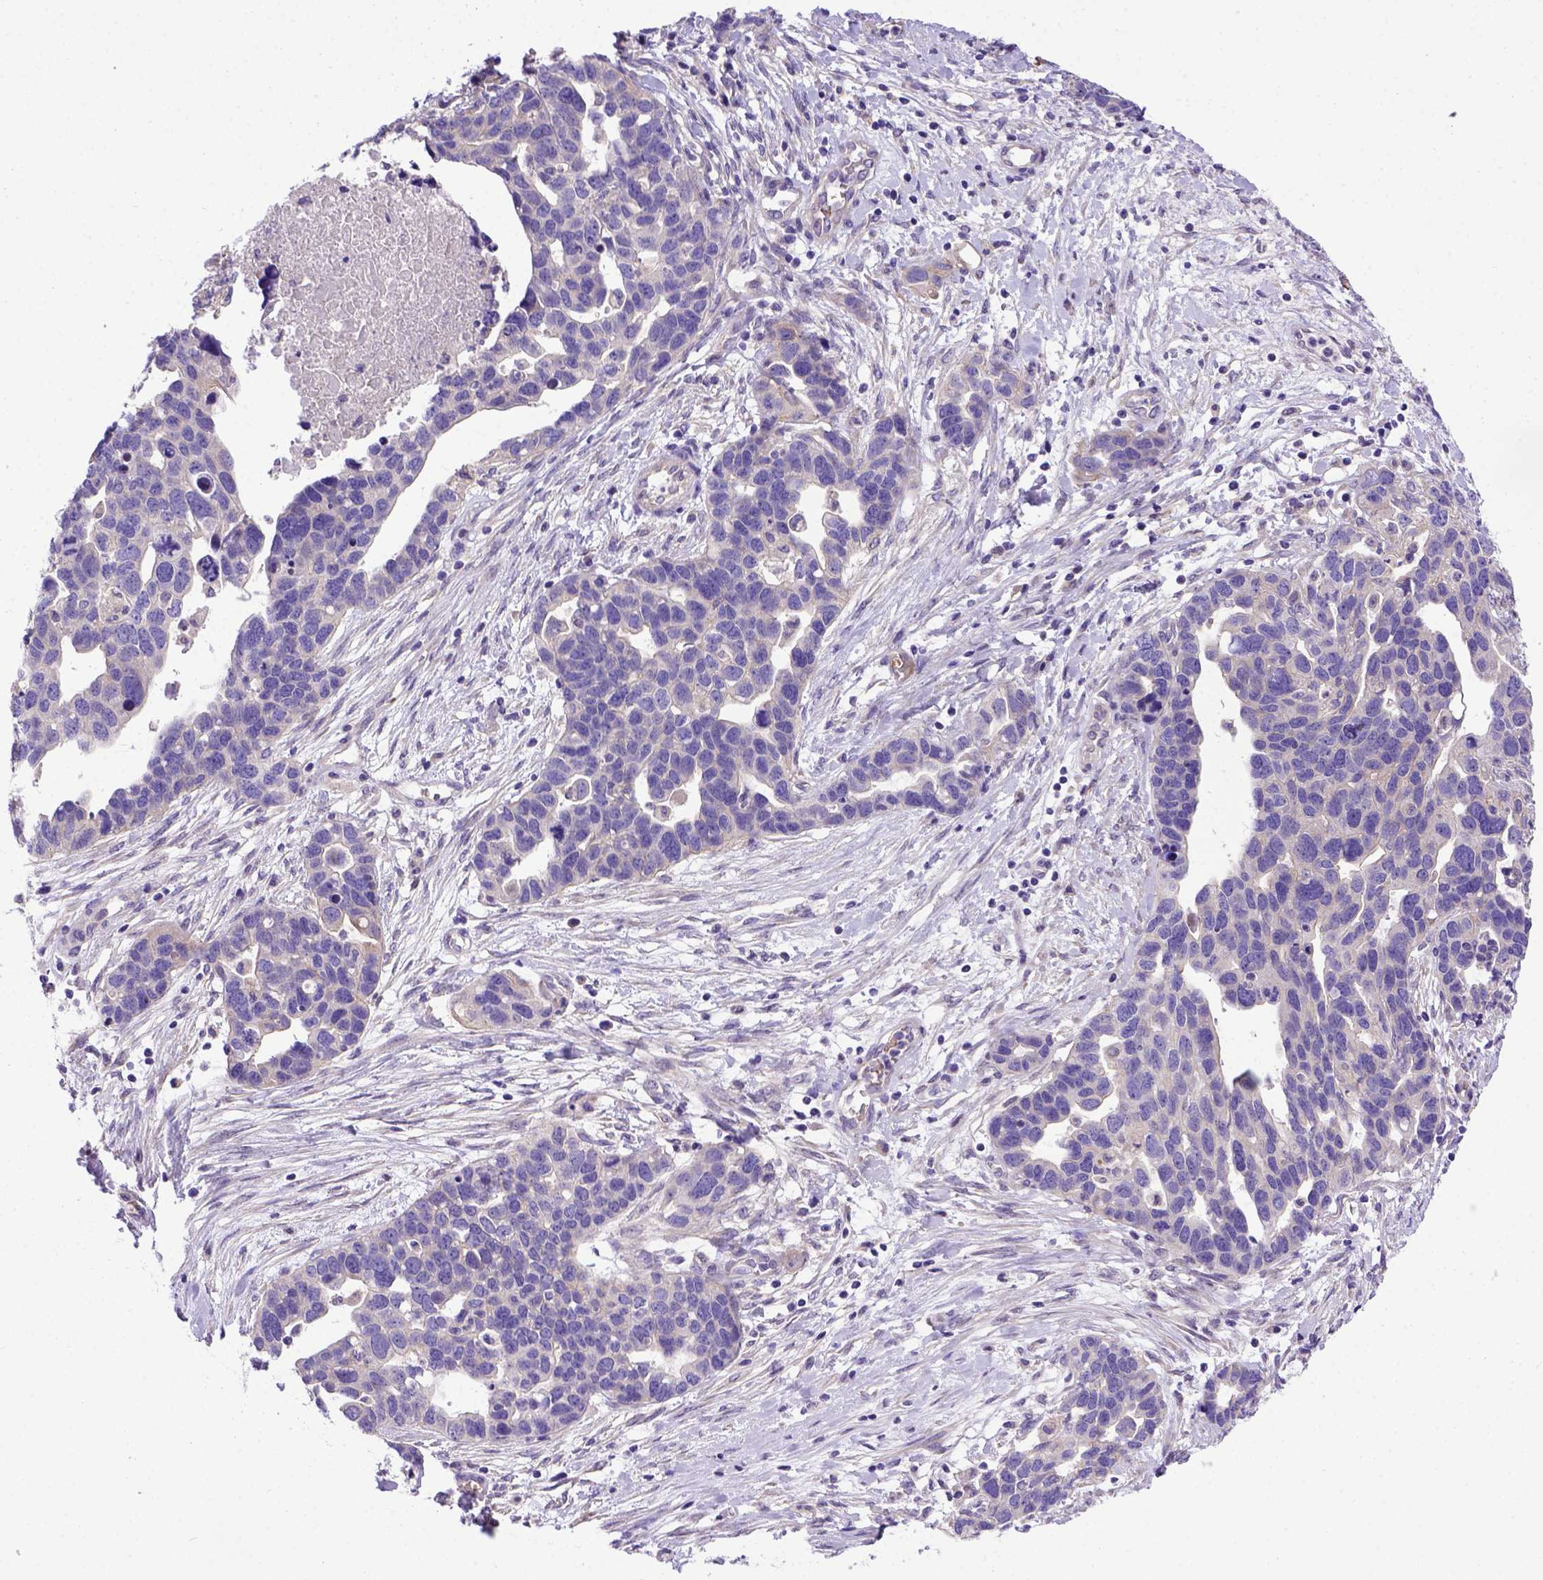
{"staining": {"intensity": "negative", "quantity": "none", "location": "none"}, "tissue": "ovarian cancer", "cell_type": "Tumor cells", "image_type": "cancer", "snomed": [{"axis": "morphology", "description": "Cystadenocarcinoma, serous, NOS"}, {"axis": "topography", "description": "Ovary"}], "caption": "Micrograph shows no protein staining in tumor cells of ovarian cancer tissue. (DAB IHC, high magnification).", "gene": "ADAM12", "patient": {"sex": "female", "age": 54}}